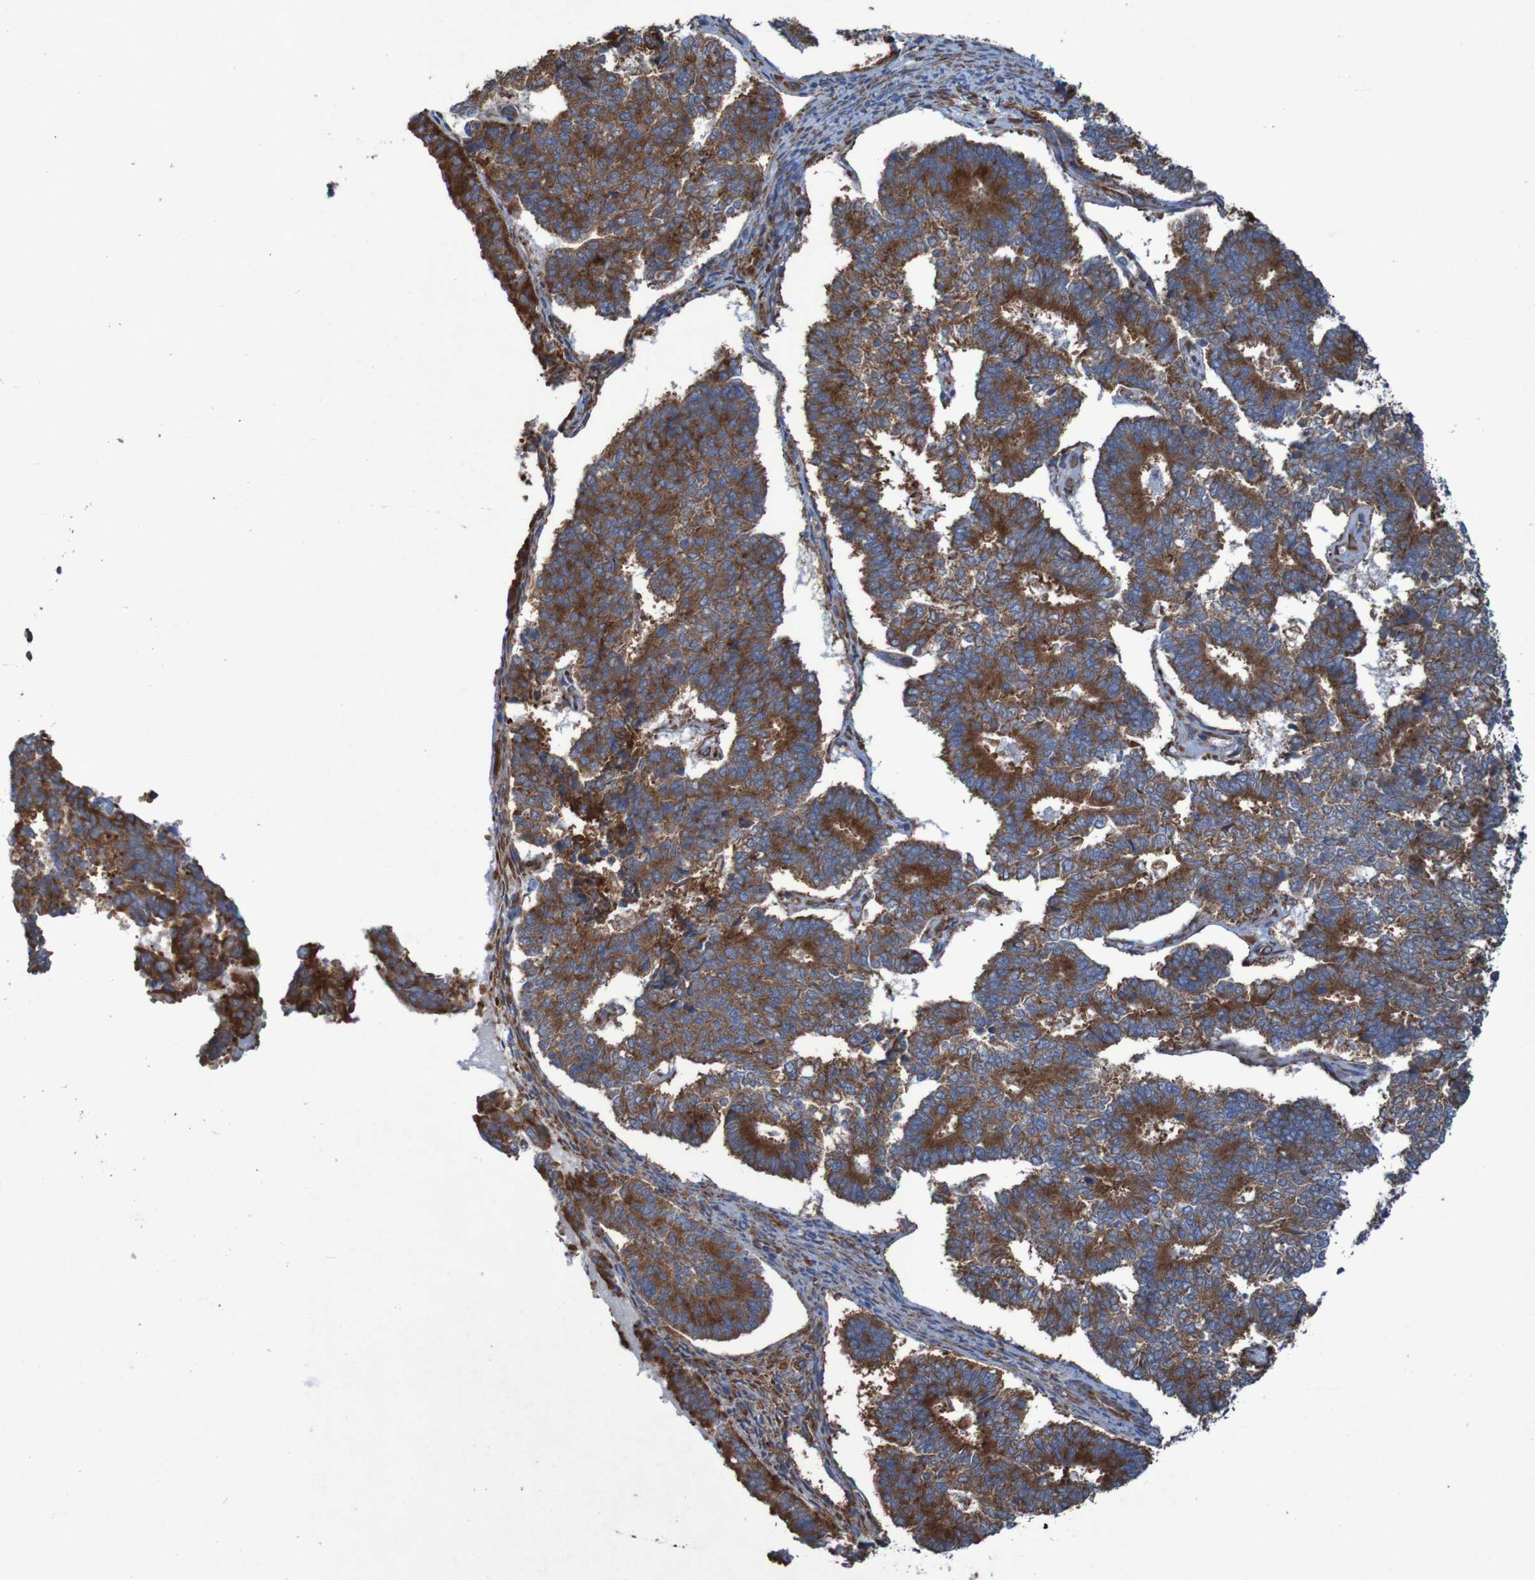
{"staining": {"intensity": "strong", "quantity": ">75%", "location": "cytoplasmic/membranous"}, "tissue": "endometrial cancer", "cell_type": "Tumor cells", "image_type": "cancer", "snomed": [{"axis": "morphology", "description": "Adenocarcinoma, NOS"}, {"axis": "topography", "description": "Endometrium"}], "caption": "Immunohistochemical staining of human endometrial cancer reveals high levels of strong cytoplasmic/membranous protein staining in approximately >75% of tumor cells.", "gene": "RPL10", "patient": {"sex": "female", "age": 70}}